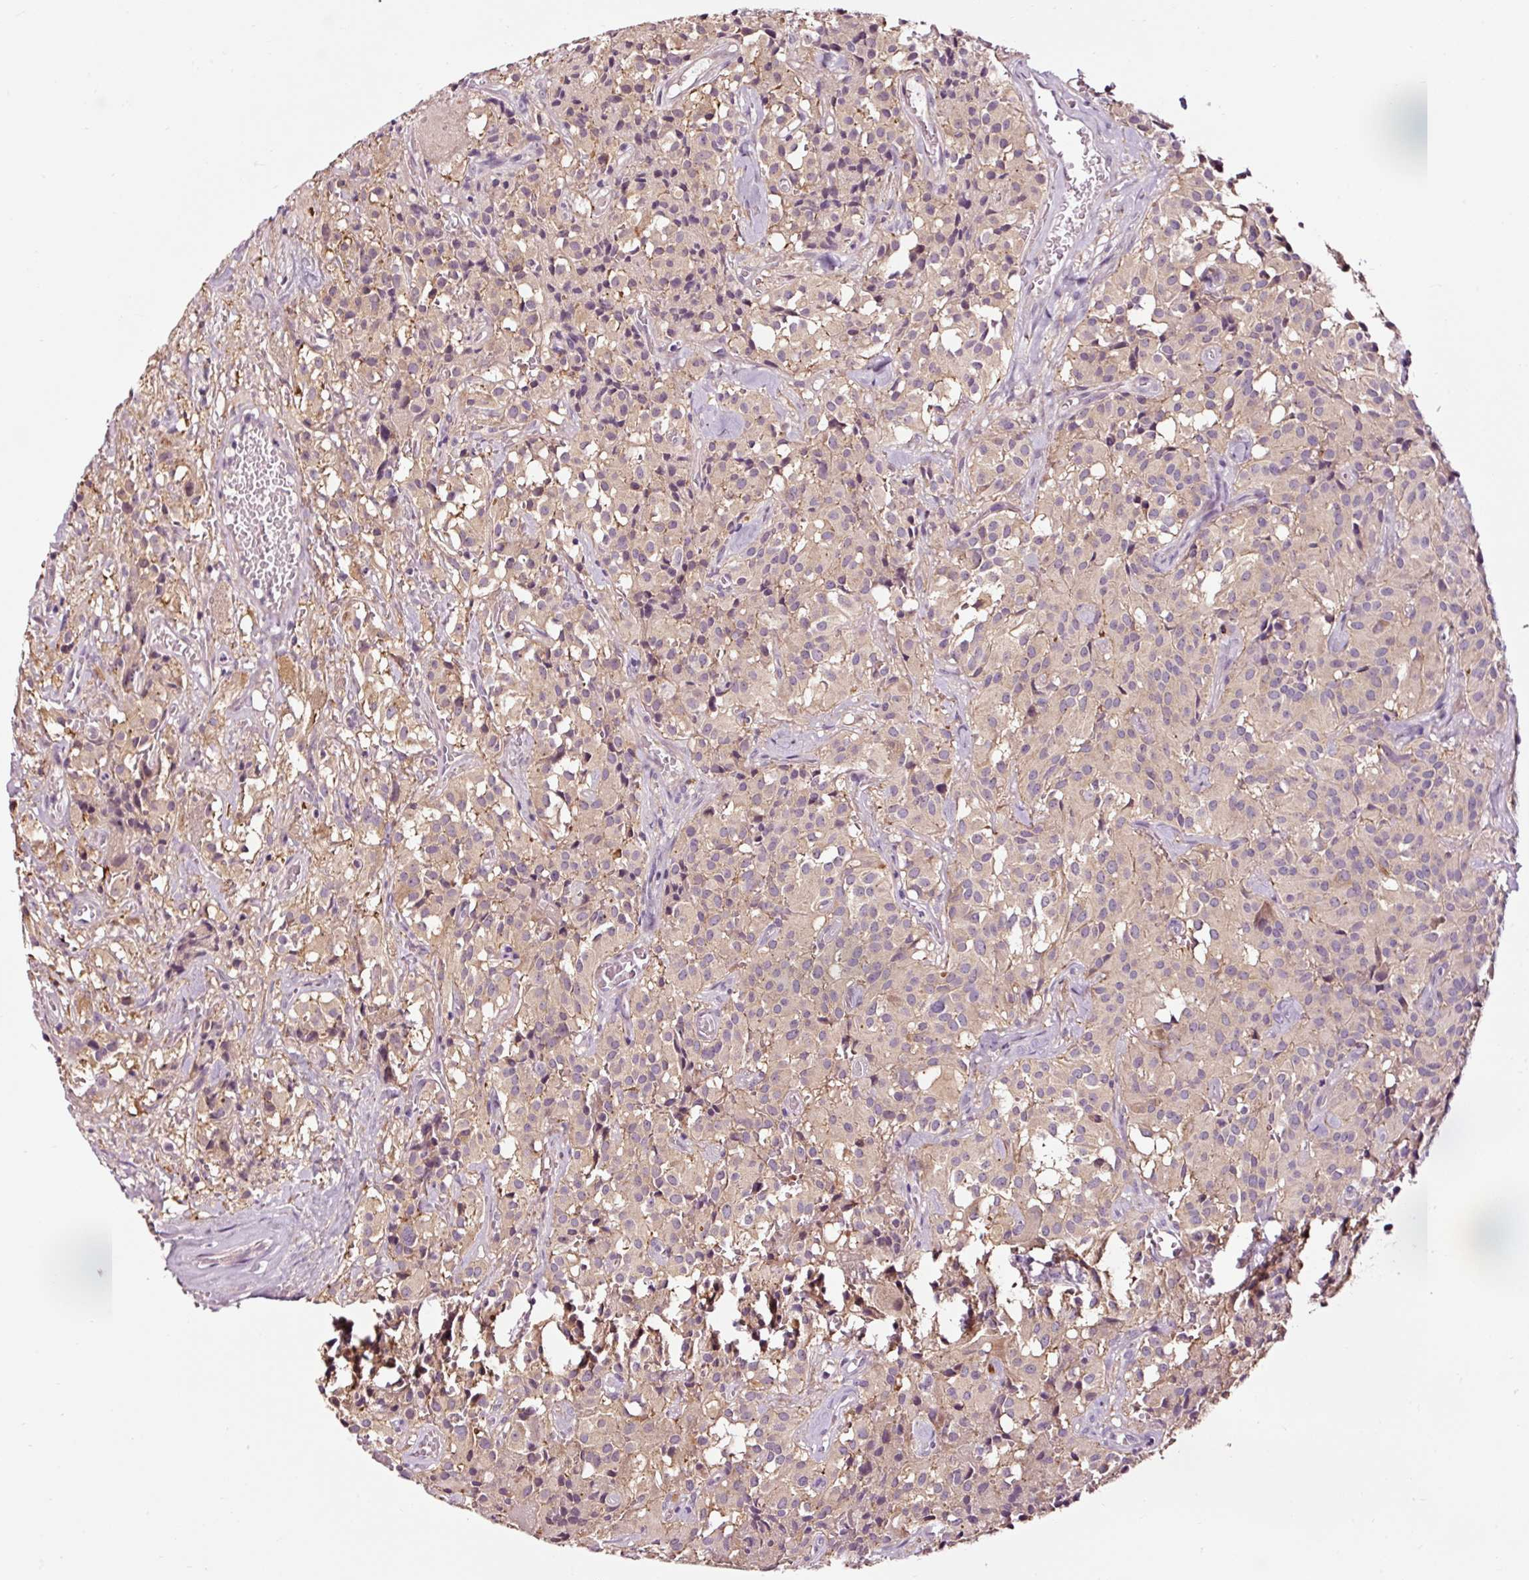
{"staining": {"intensity": "negative", "quantity": "none", "location": "none"}, "tissue": "glioma", "cell_type": "Tumor cells", "image_type": "cancer", "snomed": [{"axis": "morphology", "description": "Glioma, malignant, Low grade"}, {"axis": "topography", "description": "Brain"}], "caption": "Tumor cells show no significant protein expression in low-grade glioma (malignant). The staining is performed using DAB (3,3'-diaminobenzidine) brown chromogen with nuclei counter-stained in using hematoxylin.", "gene": "UTP14A", "patient": {"sex": "male", "age": 42}}